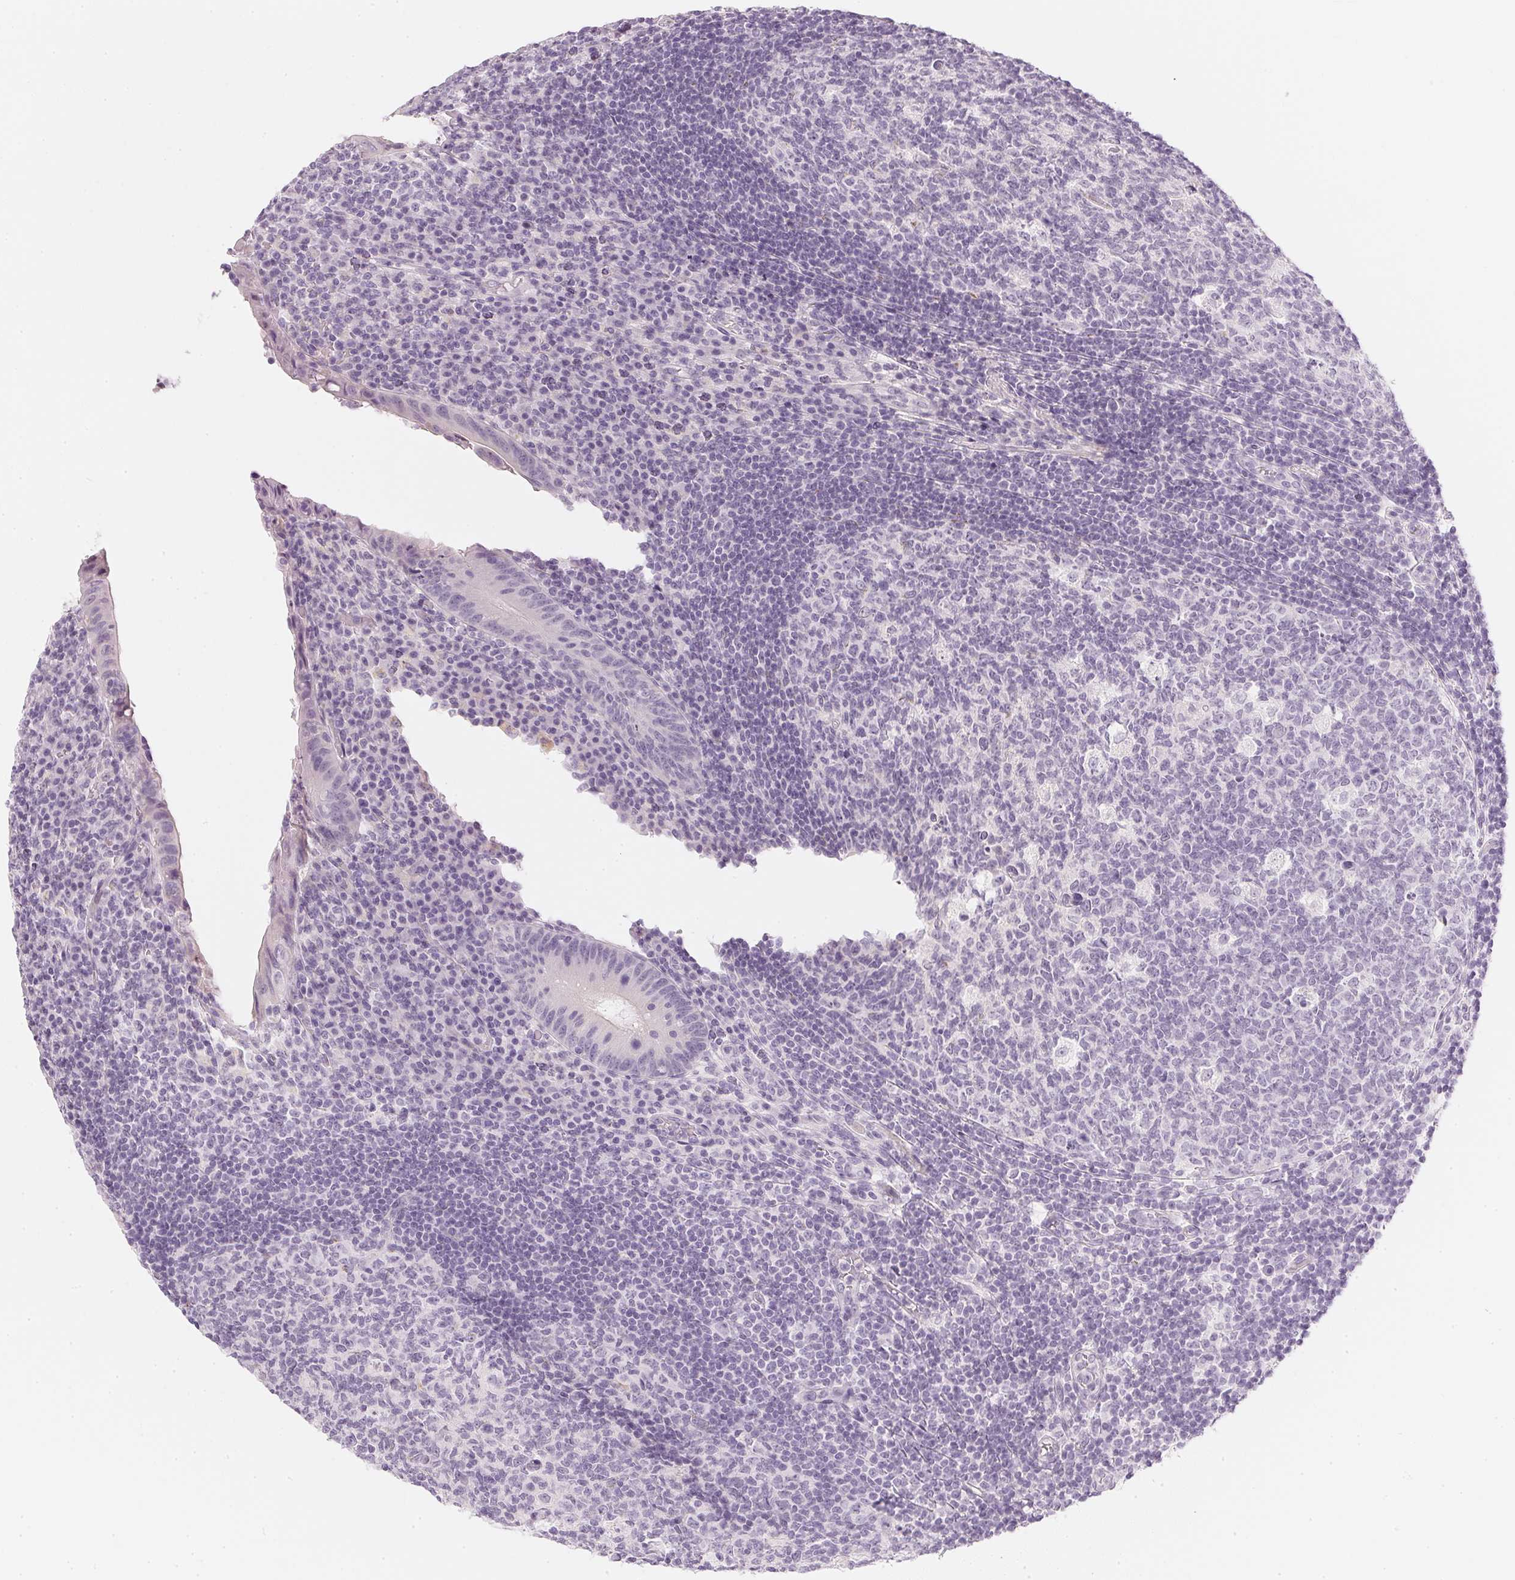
{"staining": {"intensity": "negative", "quantity": "none", "location": "none"}, "tissue": "appendix", "cell_type": "Glandular cells", "image_type": "normal", "snomed": [{"axis": "morphology", "description": "Normal tissue, NOS"}, {"axis": "topography", "description": "Appendix"}], "caption": "The micrograph demonstrates no significant staining in glandular cells of appendix. Brightfield microscopy of immunohistochemistry (IHC) stained with DAB (3,3'-diaminobenzidine) (brown) and hematoxylin (blue), captured at high magnification.", "gene": "CHST4", "patient": {"sex": "male", "age": 18}}